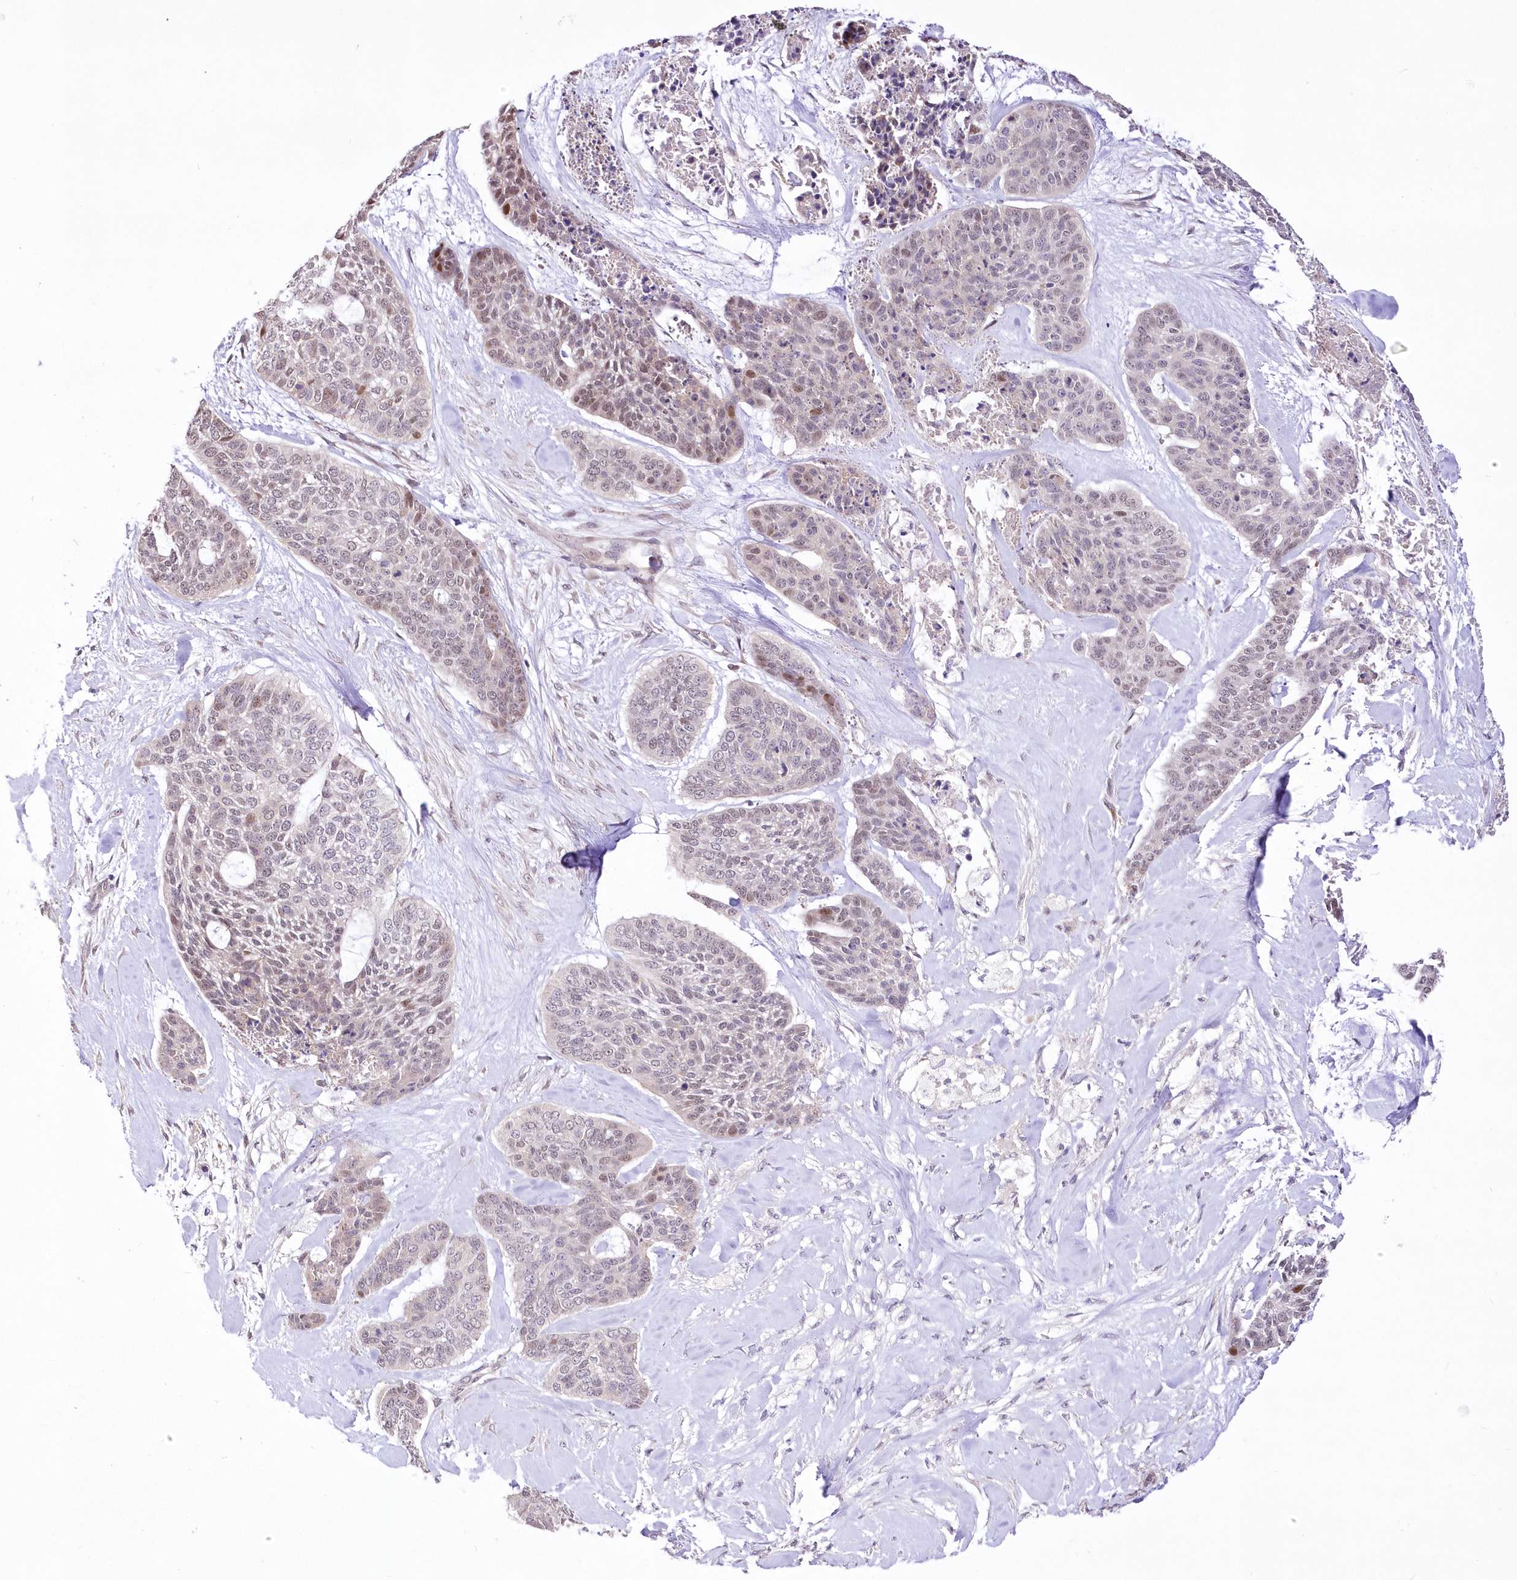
{"staining": {"intensity": "weak", "quantity": "25%-75%", "location": "nuclear"}, "tissue": "skin cancer", "cell_type": "Tumor cells", "image_type": "cancer", "snomed": [{"axis": "morphology", "description": "Basal cell carcinoma"}, {"axis": "topography", "description": "Skin"}], "caption": "Immunohistochemical staining of skin cancer displays low levels of weak nuclear protein staining in approximately 25%-75% of tumor cells. Immunohistochemistry stains the protein of interest in brown and the nuclei are stained blue.", "gene": "FAM241B", "patient": {"sex": "female", "age": 64}}